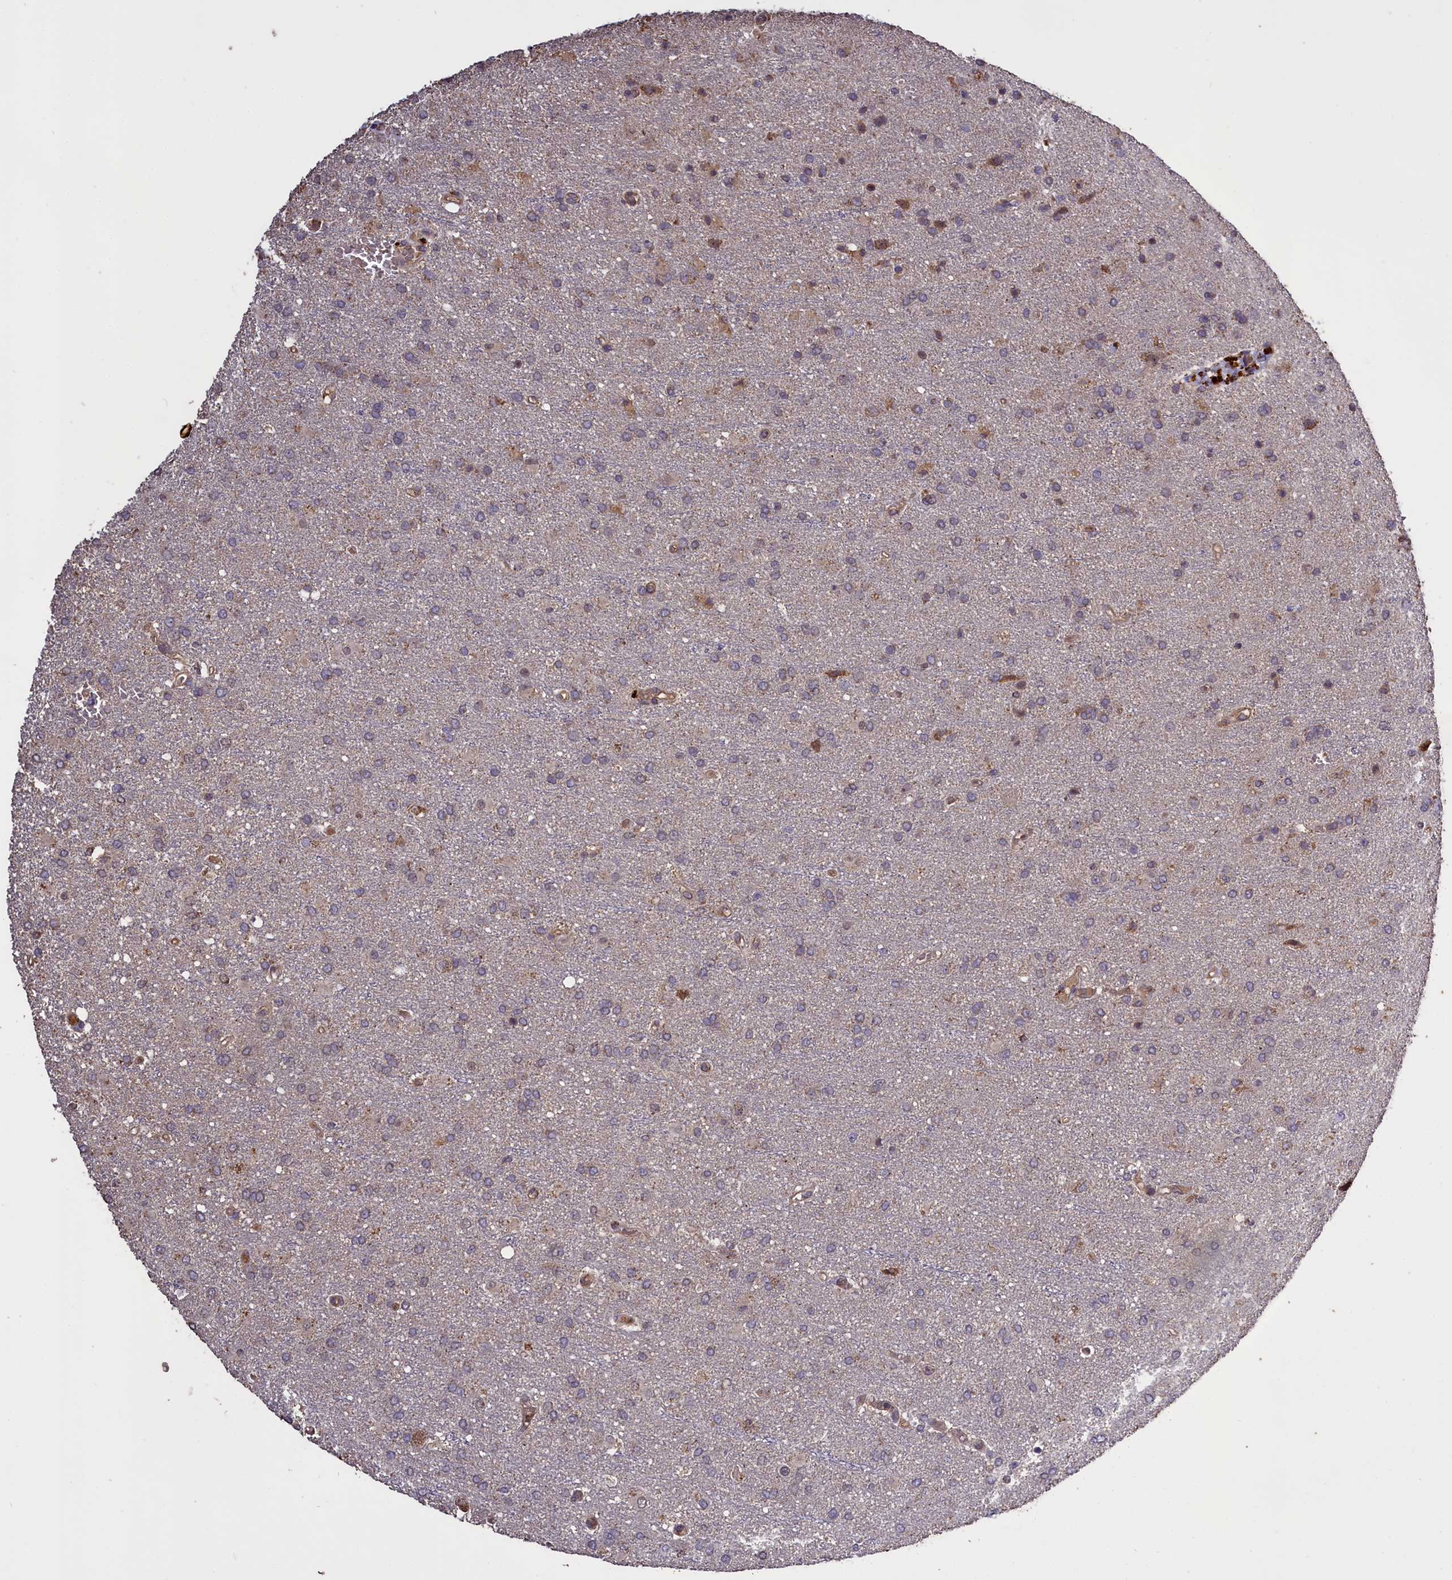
{"staining": {"intensity": "negative", "quantity": "none", "location": "none"}, "tissue": "glioma", "cell_type": "Tumor cells", "image_type": "cancer", "snomed": [{"axis": "morphology", "description": "Glioma, malignant, High grade"}, {"axis": "topography", "description": "Brain"}], "caption": "Photomicrograph shows no protein staining in tumor cells of glioma tissue. The staining was performed using DAB (3,3'-diaminobenzidine) to visualize the protein expression in brown, while the nuclei were stained in blue with hematoxylin (Magnification: 20x).", "gene": "CLRN2", "patient": {"sex": "female", "age": 74}}